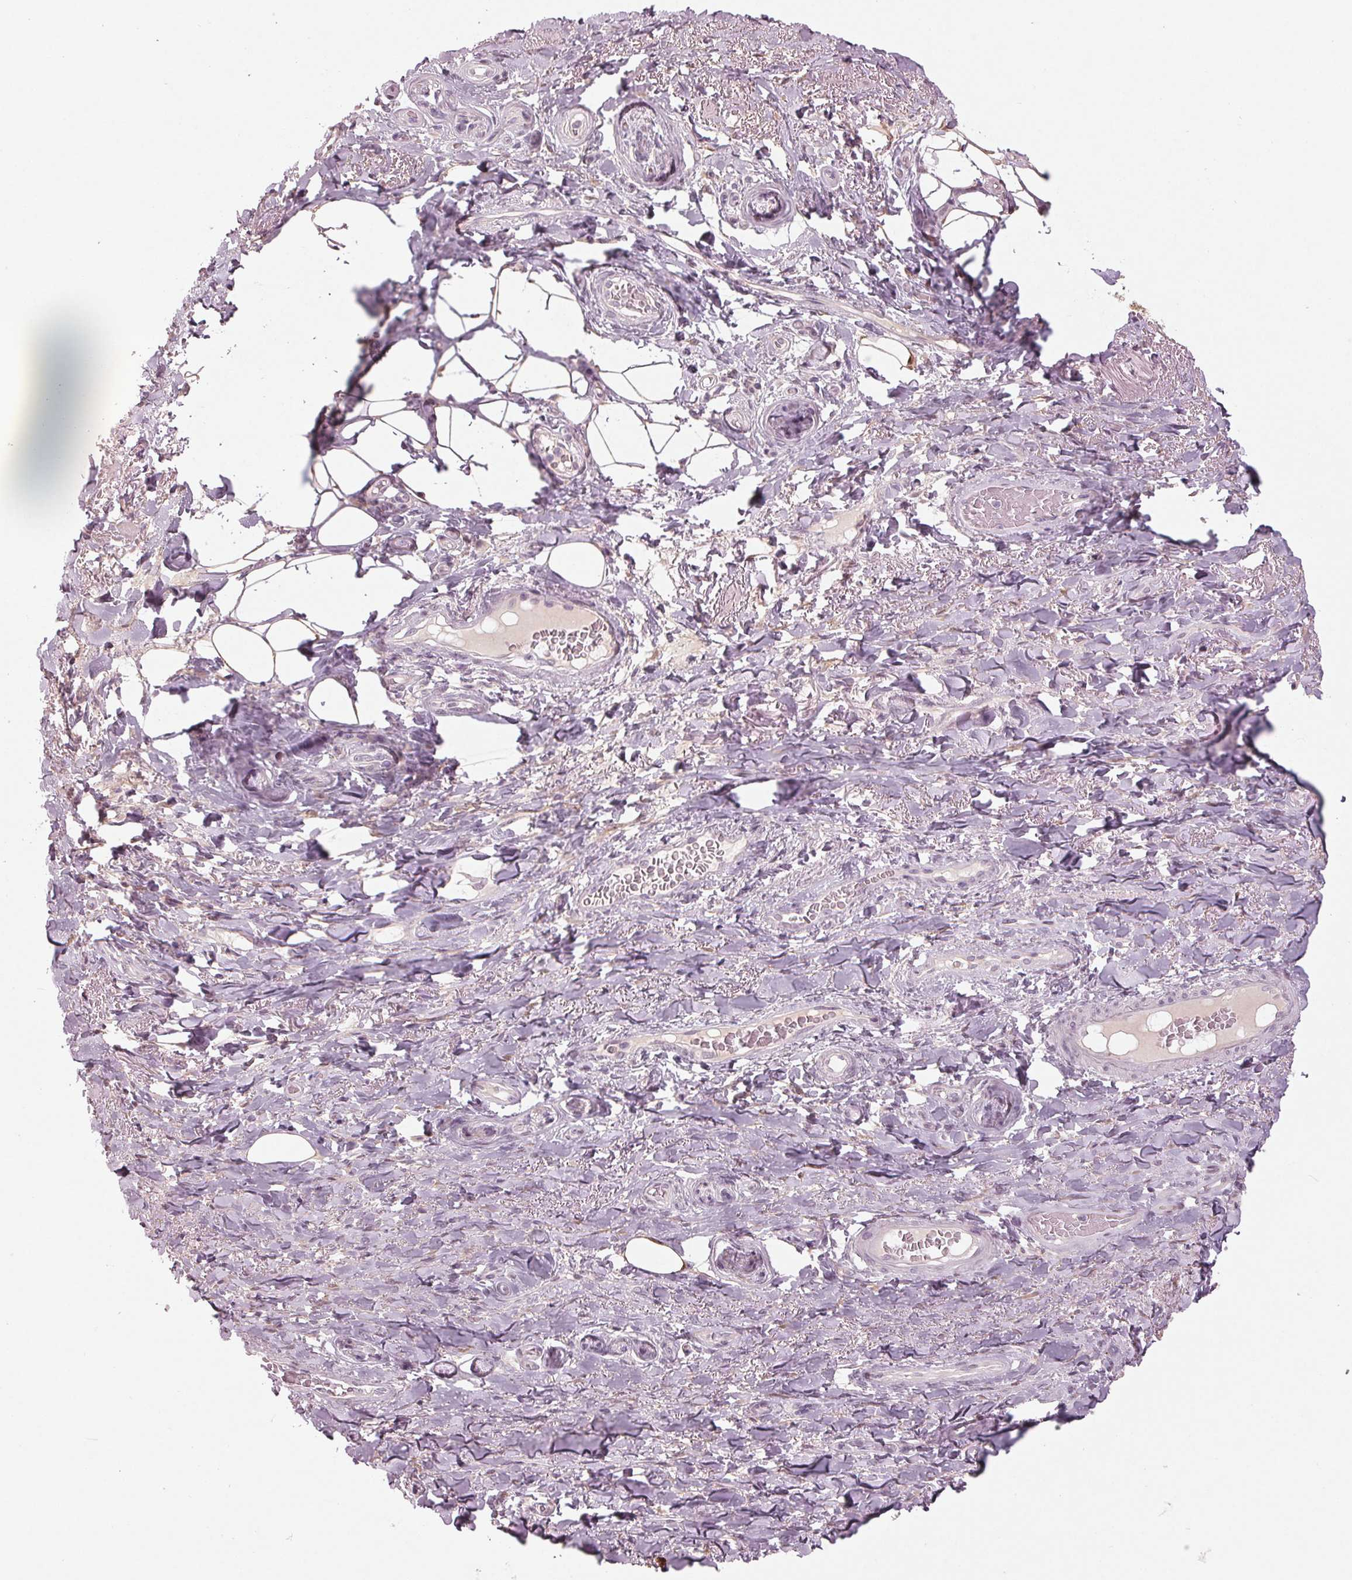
{"staining": {"intensity": "negative", "quantity": "none", "location": "none"}, "tissue": "adipose tissue", "cell_type": "Adipocytes", "image_type": "normal", "snomed": [{"axis": "morphology", "description": "Normal tissue, NOS"}, {"axis": "topography", "description": "Anal"}, {"axis": "topography", "description": "Peripheral nerve tissue"}], "caption": "A photomicrograph of adipose tissue stained for a protein exhibits no brown staining in adipocytes.", "gene": "ZNF605", "patient": {"sex": "male", "age": 53}}